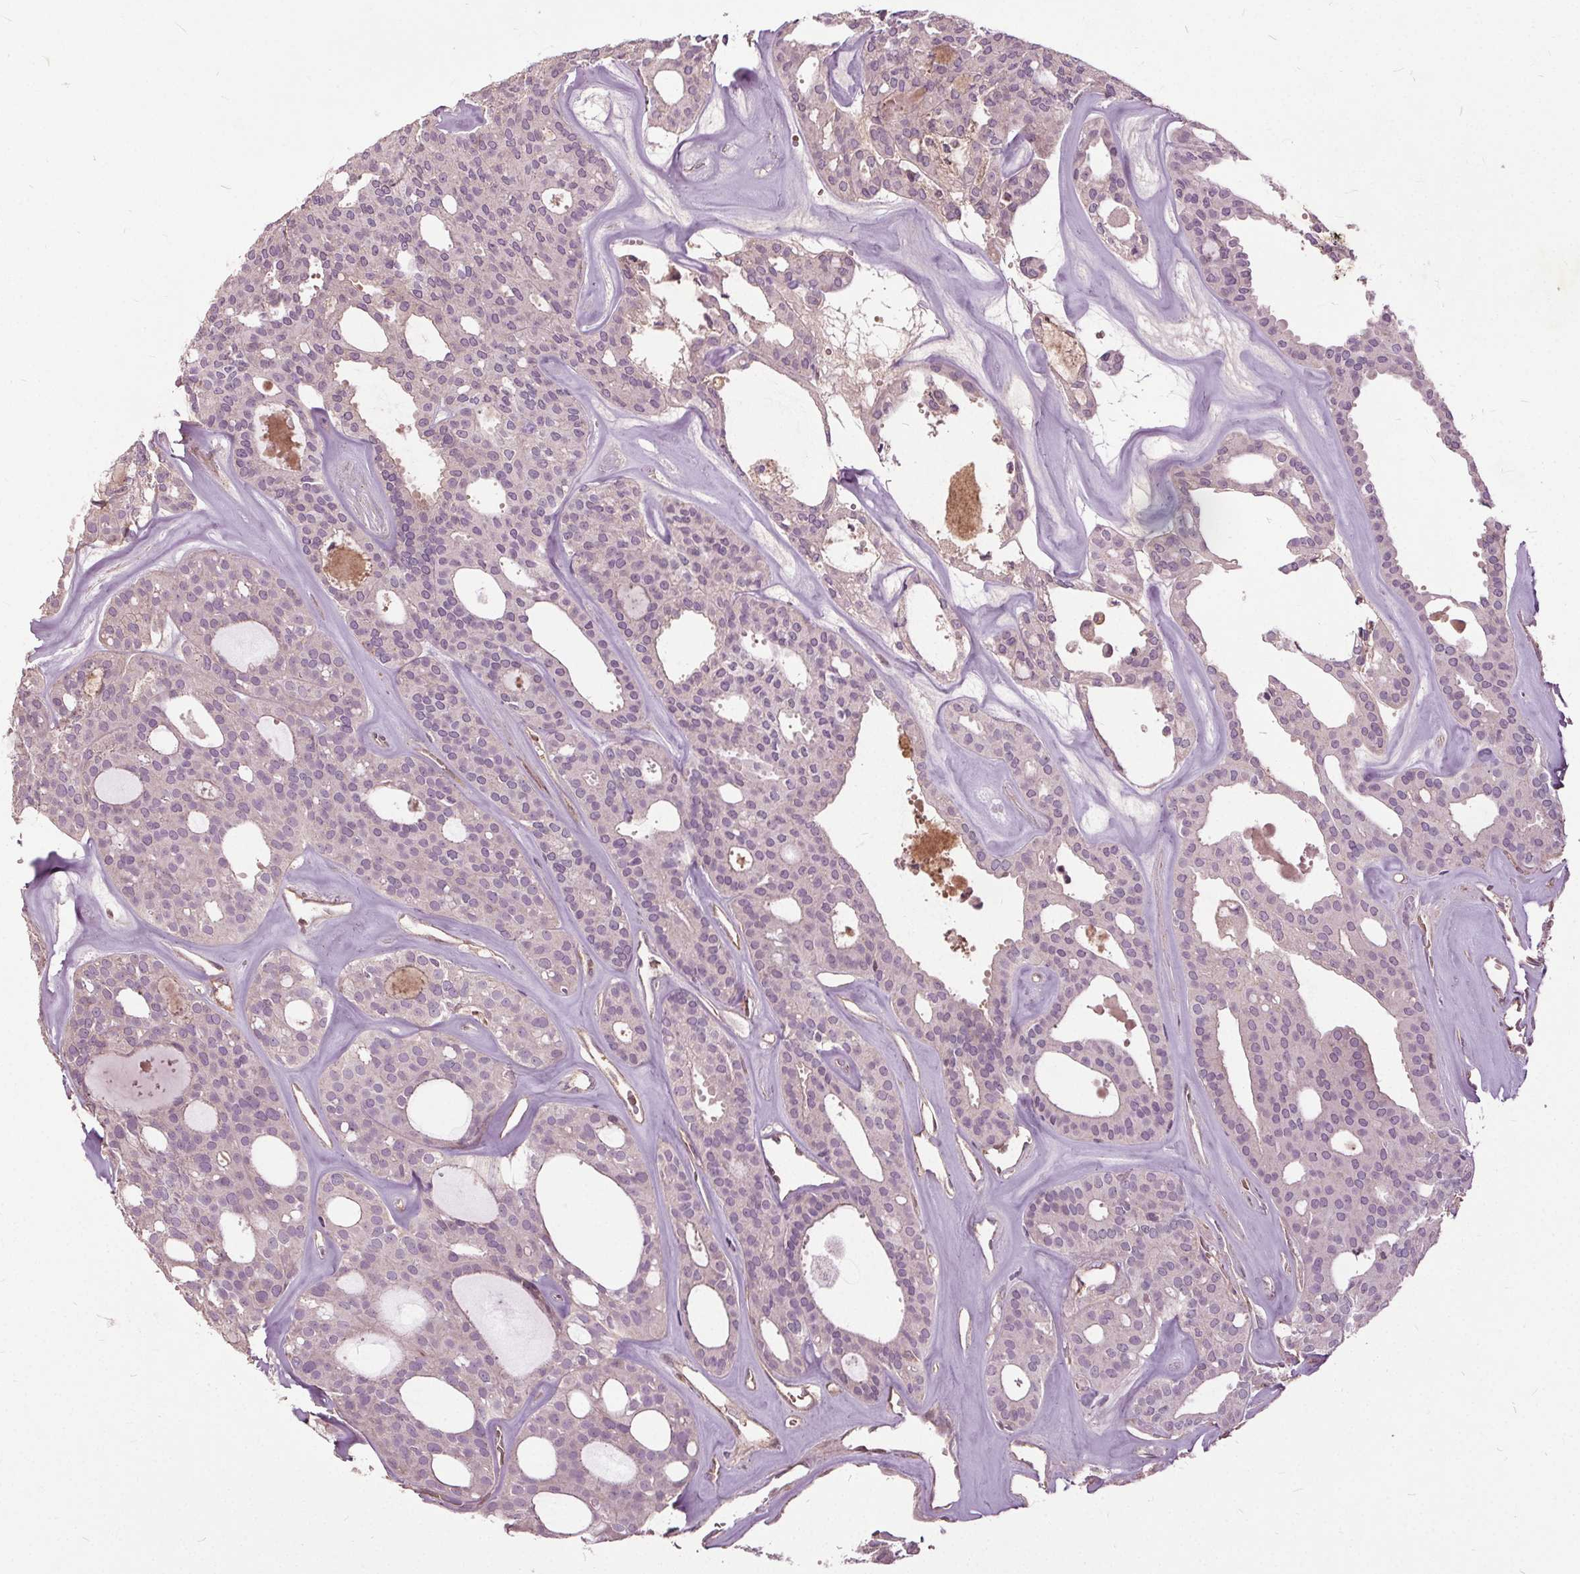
{"staining": {"intensity": "negative", "quantity": "none", "location": "none"}, "tissue": "thyroid cancer", "cell_type": "Tumor cells", "image_type": "cancer", "snomed": [{"axis": "morphology", "description": "Follicular adenoma carcinoma, NOS"}, {"axis": "topography", "description": "Thyroid gland"}], "caption": "Tumor cells are negative for protein expression in human thyroid cancer.", "gene": "PDGFD", "patient": {"sex": "male", "age": 75}}